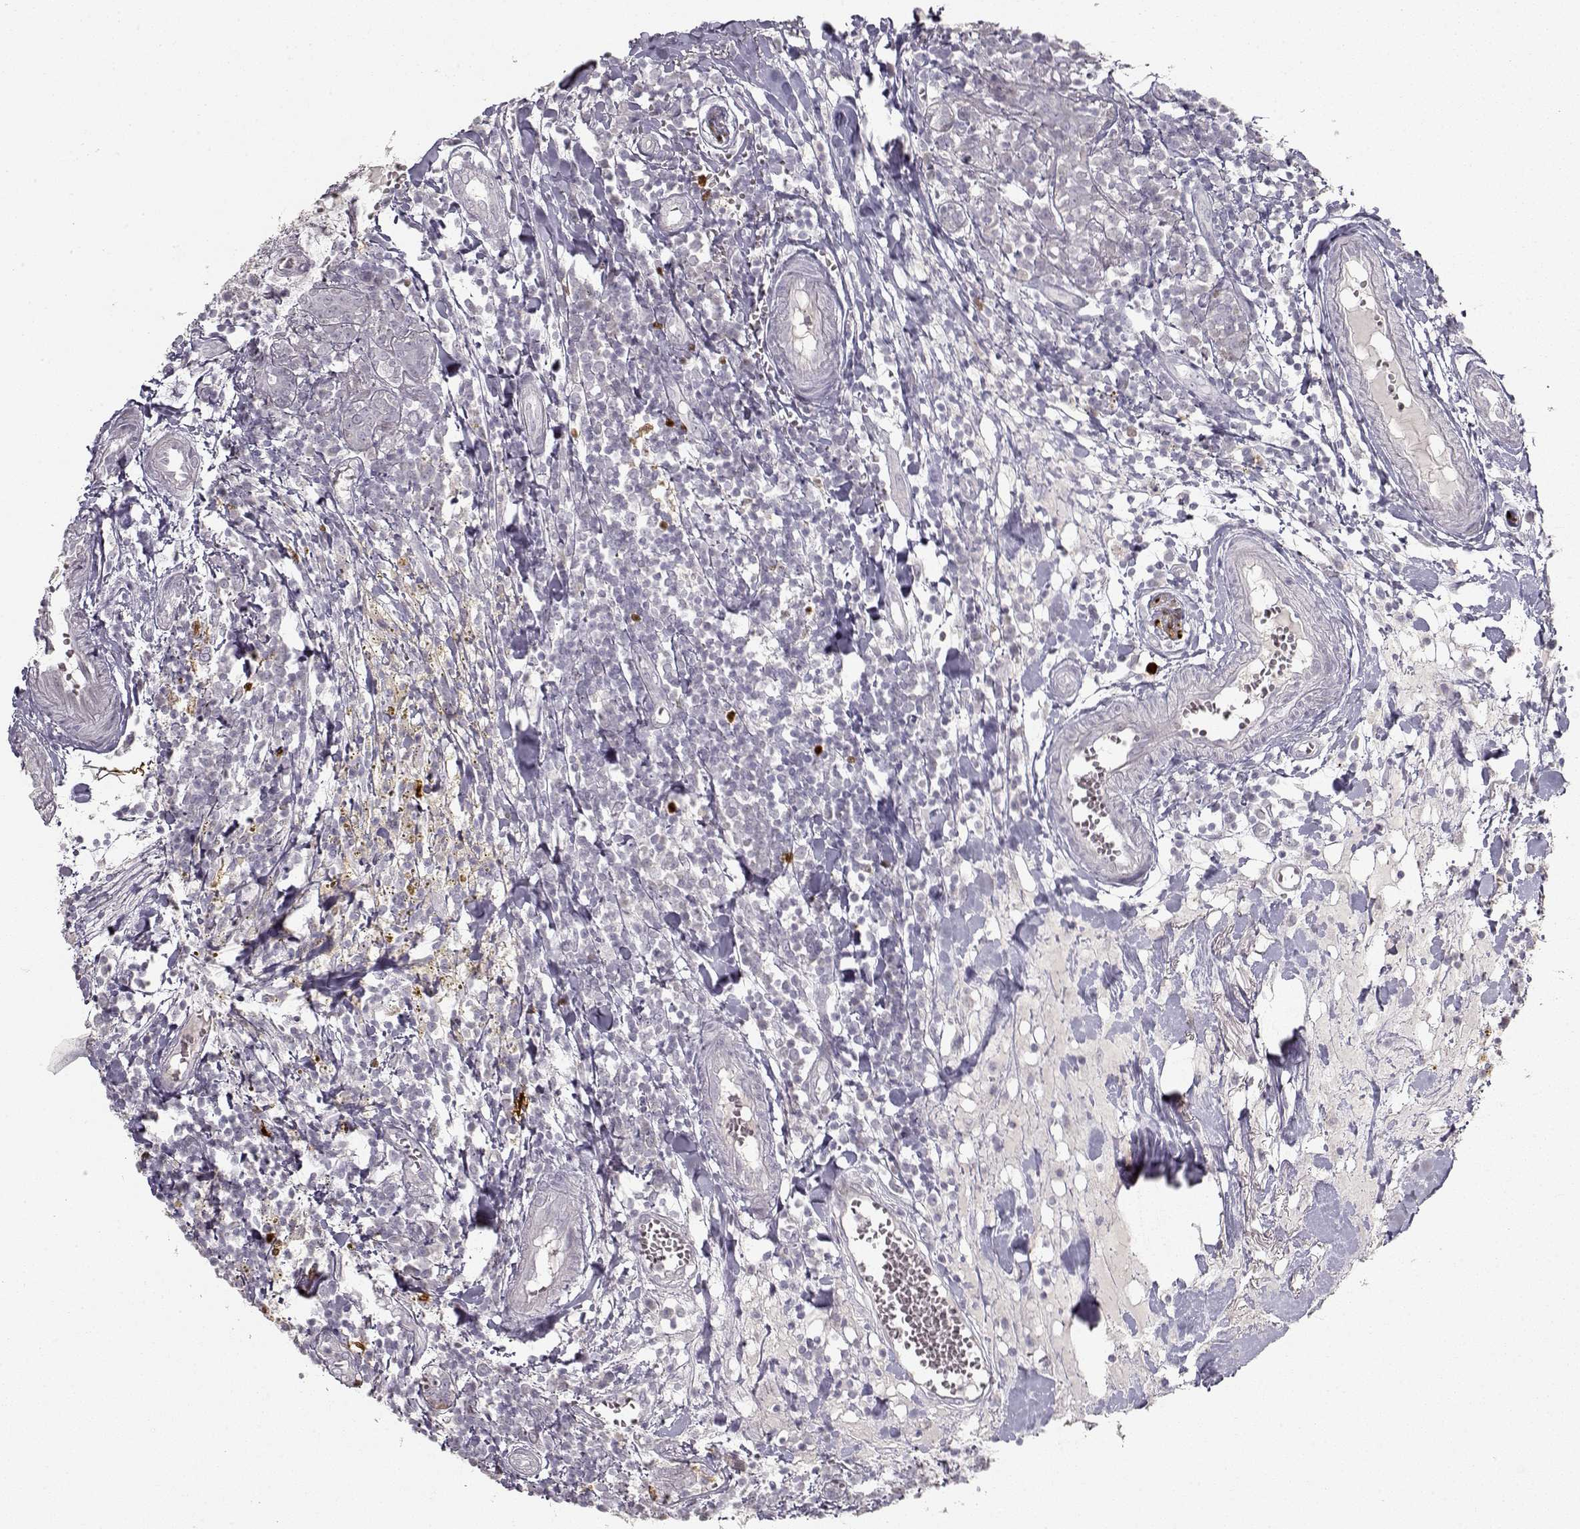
{"staining": {"intensity": "negative", "quantity": "none", "location": "none"}, "tissue": "breast cancer", "cell_type": "Tumor cells", "image_type": "cancer", "snomed": [{"axis": "morphology", "description": "Duct carcinoma"}, {"axis": "topography", "description": "Breast"}], "caption": "A micrograph of human breast cancer is negative for staining in tumor cells.", "gene": "S100B", "patient": {"sex": "female", "age": 30}}